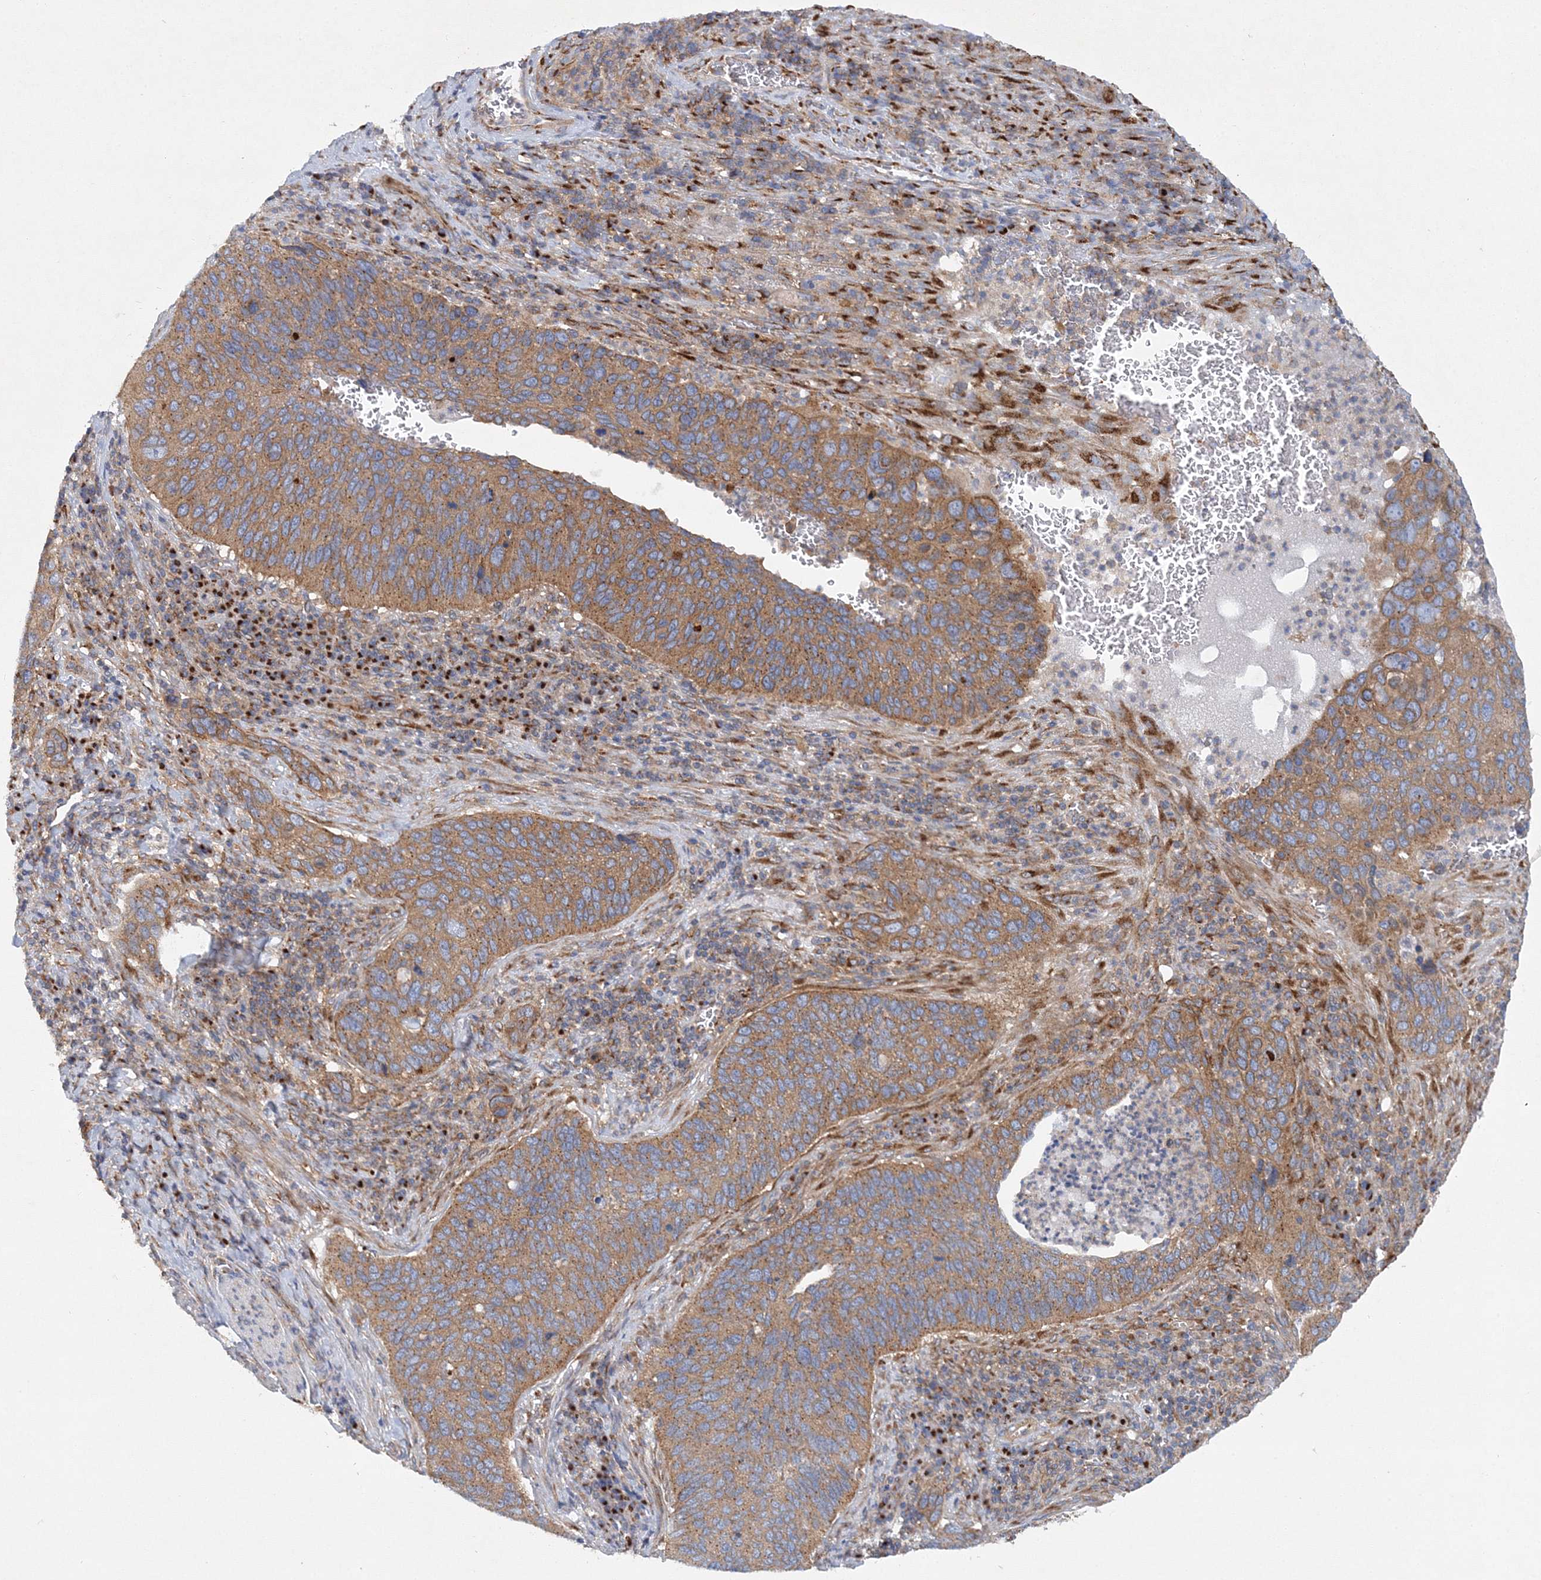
{"staining": {"intensity": "moderate", "quantity": ">75%", "location": "cytoplasmic/membranous"}, "tissue": "cervical cancer", "cell_type": "Tumor cells", "image_type": "cancer", "snomed": [{"axis": "morphology", "description": "Squamous cell carcinoma, NOS"}, {"axis": "topography", "description": "Cervix"}], "caption": "Protein positivity by immunohistochemistry (IHC) displays moderate cytoplasmic/membranous expression in about >75% of tumor cells in cervical cancer.", "gene": "SEC23IP", "patient": {"sex": "female", "age": 53}}